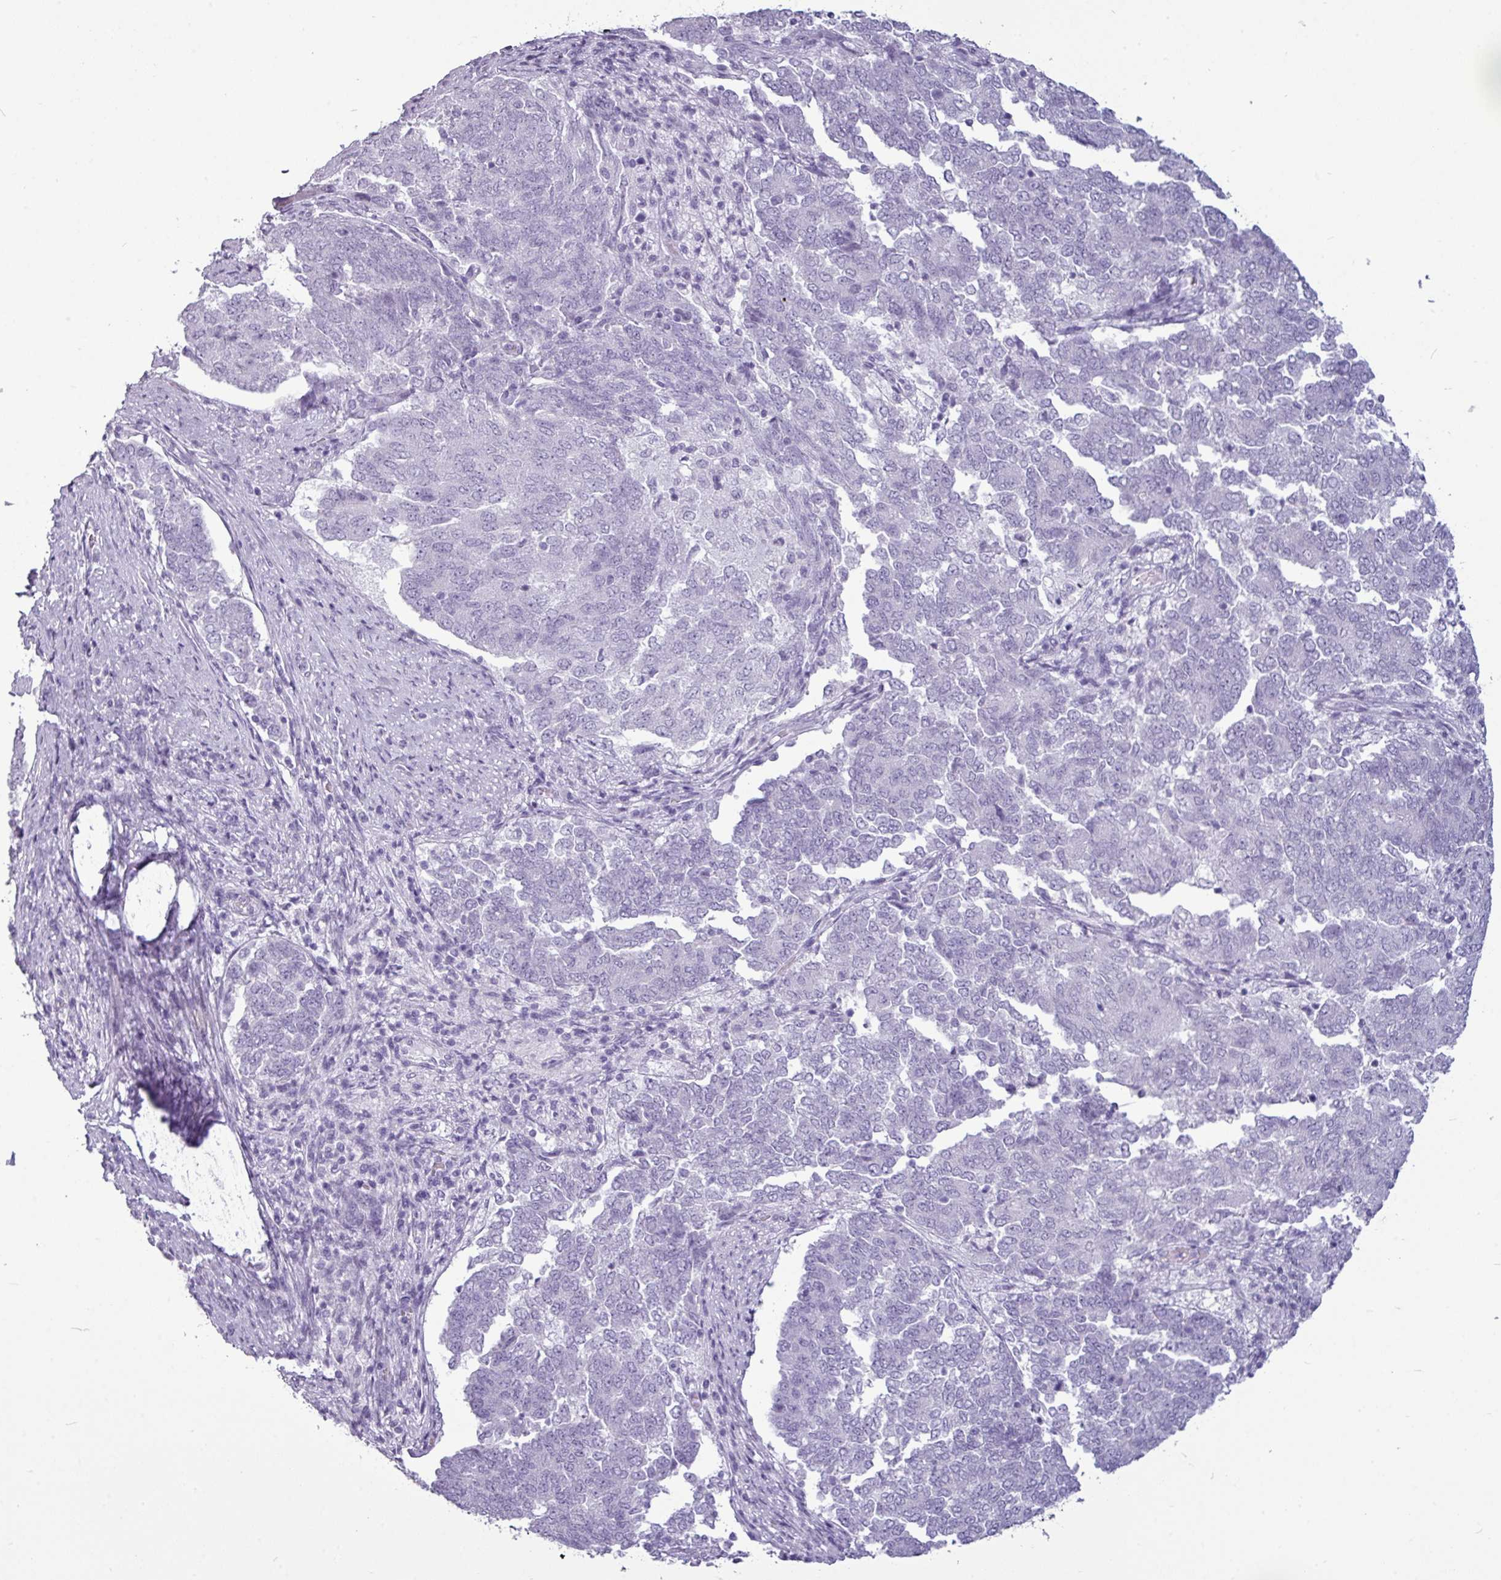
{"staining": {"intensity": "negative", "quantity": "none", "location": "none"}, "tissue": "endometrial cancer", "cell_type": "Tumor cells", "image_type": "cancer", "snomed": [{"axis": "morphology", "description": "Adenocarcinoma, NOS"}, {"axis": "topography", "description": "Endometrium"}], "caption": "This is an IHC photomicrograph of endometrial cancer. There is no staining in tumor cells.", "gene": "AMY2A", "patient": {"sex": "female", "age": 80}}